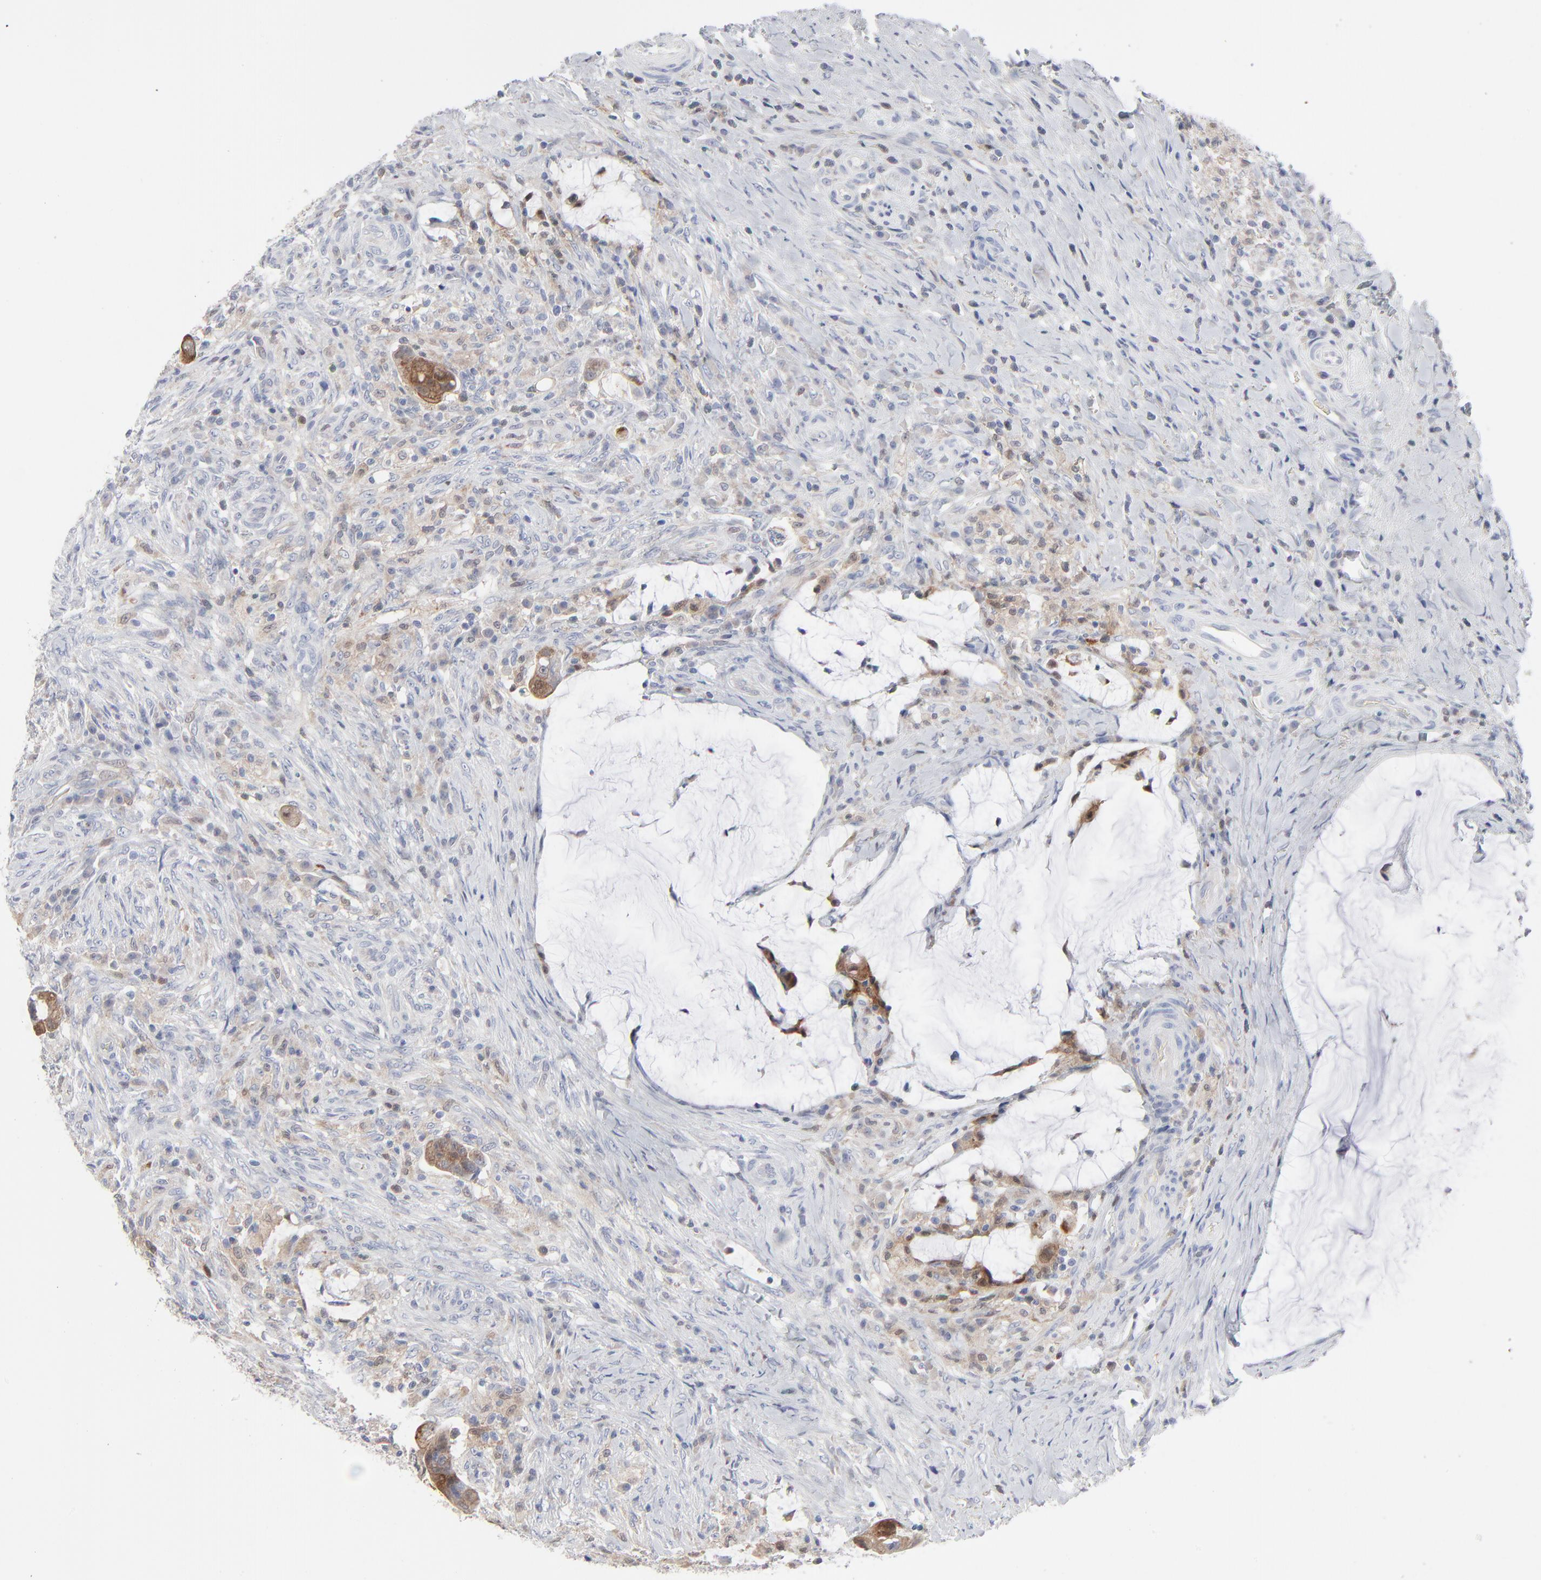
{"staining": {"intensity": "weak", "quantity": ">75%", "location": "cytoplasmic/membranous"}, "tissue": "colorectal cancer", "cell_type": "Tumor cells", "image_type": "cancer", "snomed": [{"axis": "morphology", "description": "Adenocarcinoma, NOS"}, {"axis": "topography", "description": "Rectum"}], "caption": "About >75% of tumor cells in colorectal cancer exhibit weak cytoplasmic/membranous protein expression as visualized by brown immunohistochemical staining.", "gene": "BID", "patient": {"sex": "female", "age": 71}}